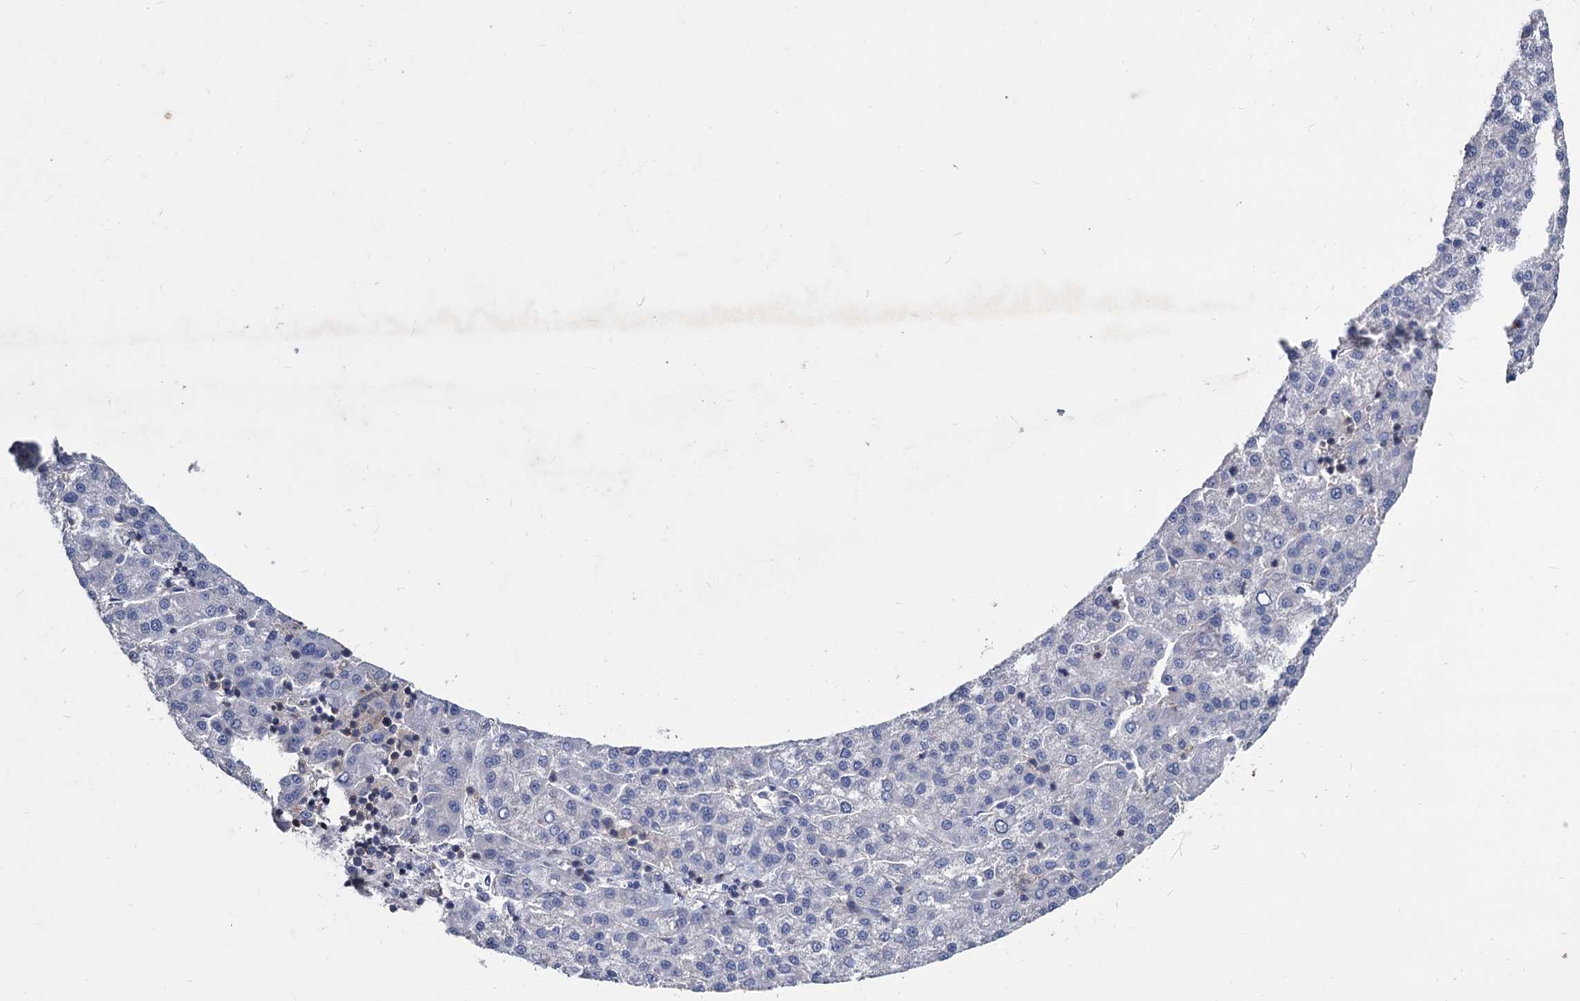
{"staining": {"intensity": "negative", "quantity": "none", "location": "none"}, "tissue": "liver cancer", "cell_type": "Tumor cells", "image_type": "cancer", "snomed": [{"axis": "morphology", "description": "Carcinoma, Hepatocellular, NOS"}, {"axis": "topography", "description": "Liver"}], "caption": "High power microscopy photomicrograph of an immunohistochemistry (IHC) image of liver cancer (hepatocellular carcinoma), revealing no significant expression in tumor cells.", "gene": "LRCH4", "patient": {"sex": "female", "age": 58}}